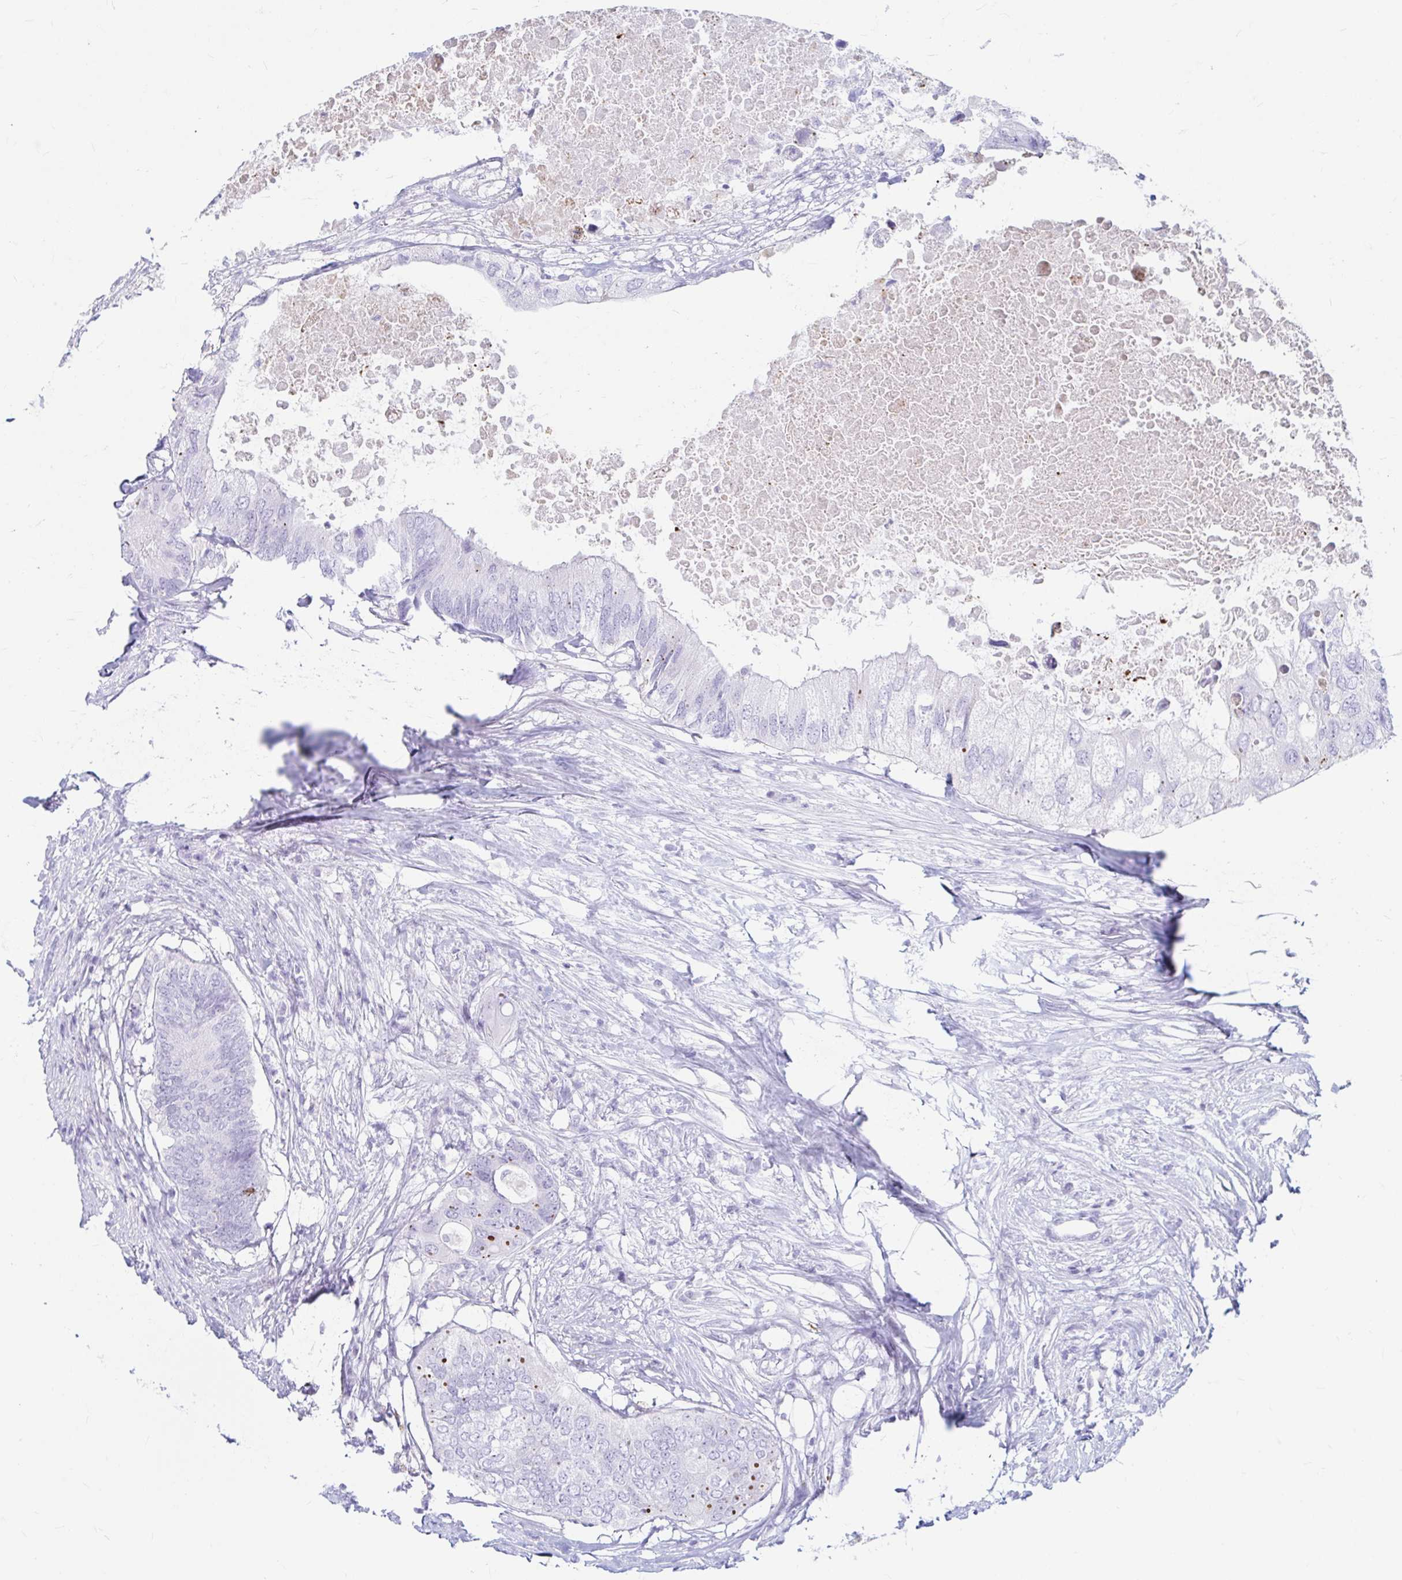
{"staining": {"intensity": "negative", "quantity": "none", "location": "none"}, "tissue": "colorectal cancer", "cell_type": "Tumor cells", "image_type": "cancer", "snomed": [{"axis": "morphology", "description": "Adenocarcinoma, NOS"}, {"axis": "topography", "description": "Colon"}], "caption": "Protein analysis of colorectal cancer demonstrates no significant positivity in tumor cells.", "gene": "ERICH6", "patient": {"sex": "male", "age": 71}}